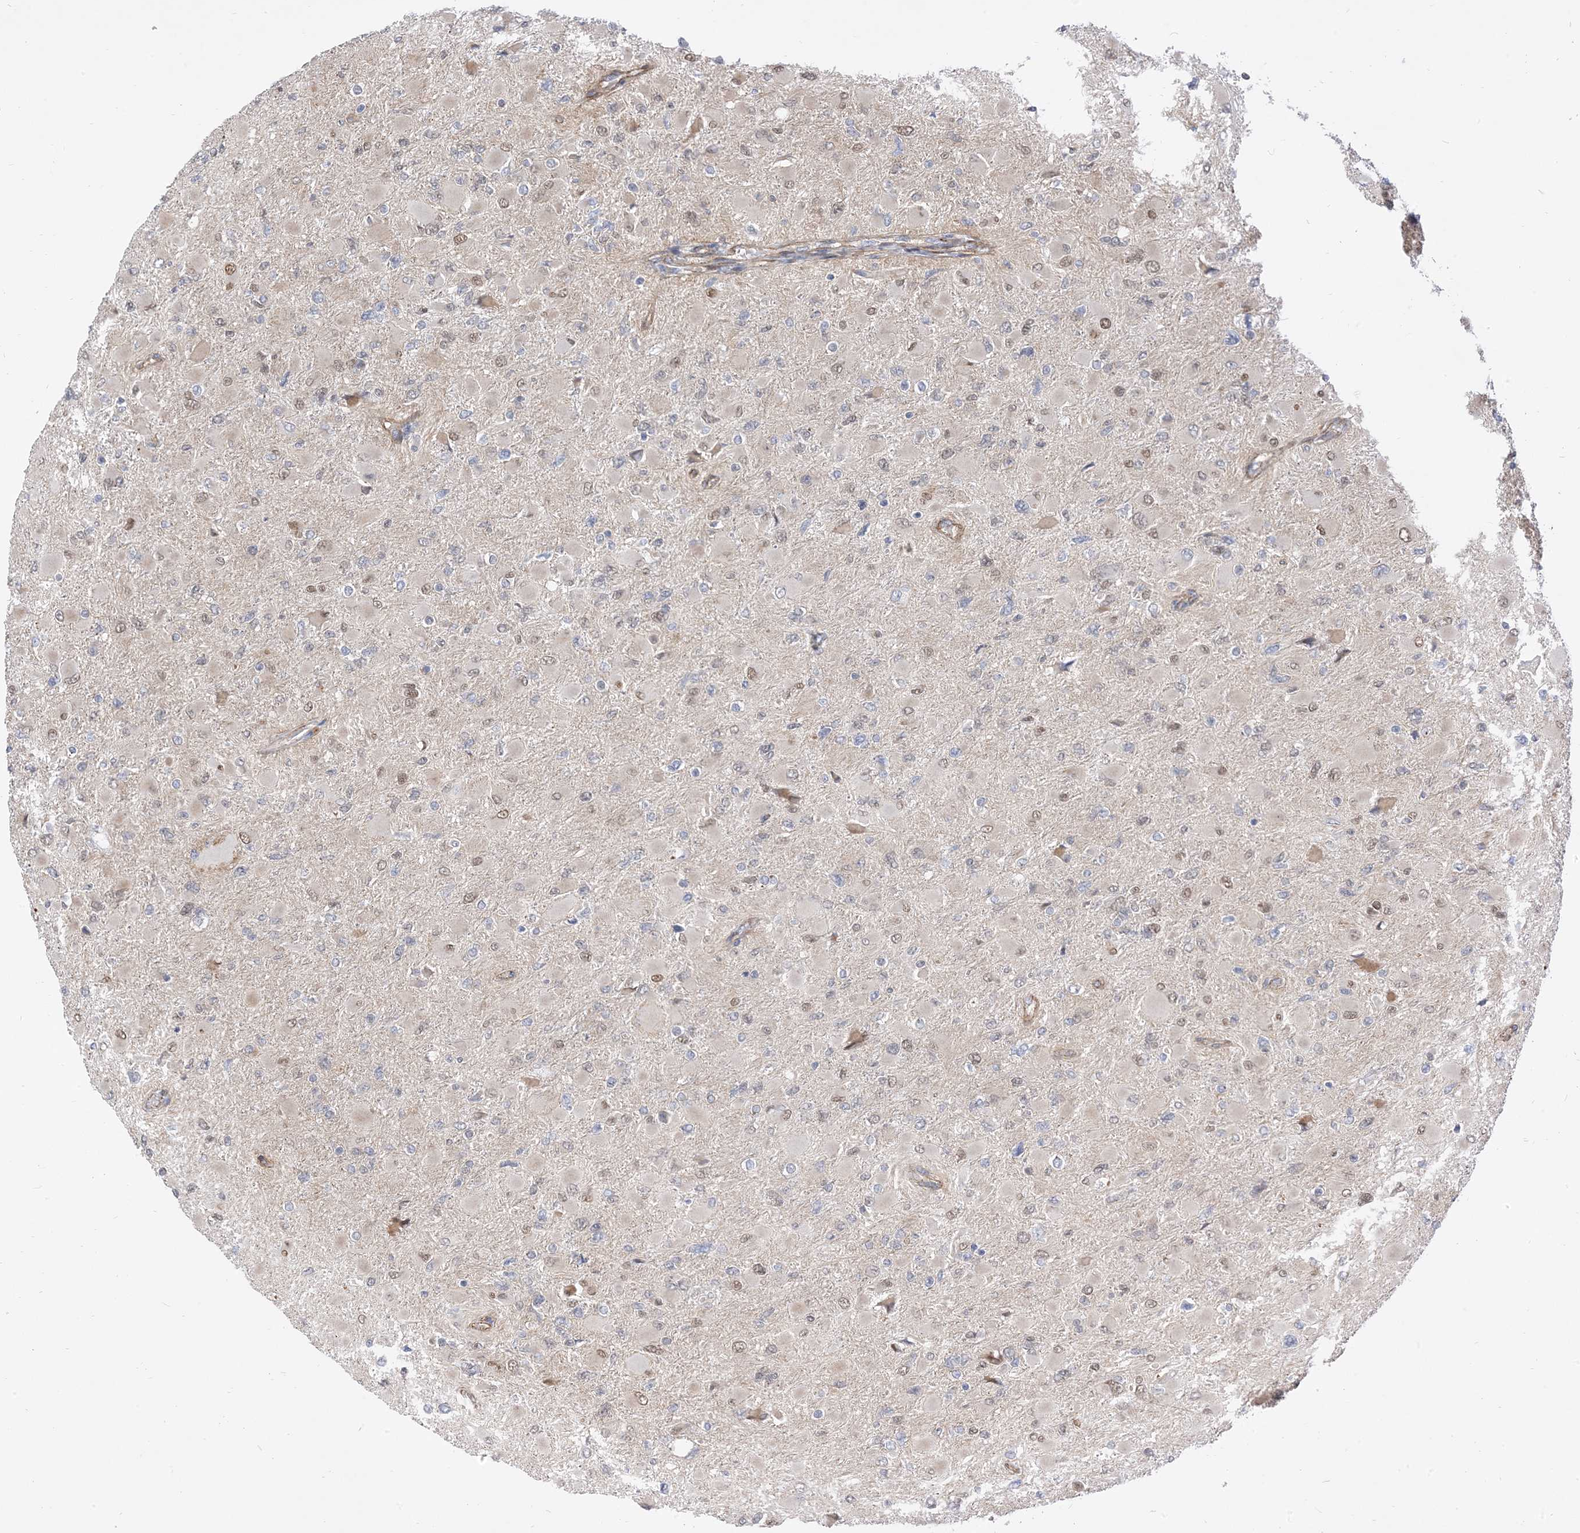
{"staining": {"intensity": "negative", "quantity": "none", "location": "none"}, "tissue": "glioma", "cell_type": "Tumor cells", "image_type": "cancer", "snomed": [{"axis": "morphology", "description": "Glioma, malignant, High grade"}, {"axis": "topography", "description": "Cerebral cortex"}], "caption": "Tumor cells are negative for protein expression in human malignant glioma (high-grade).", "gene": "TYSND1", "patient": {"sex": "female", "age": 36}}